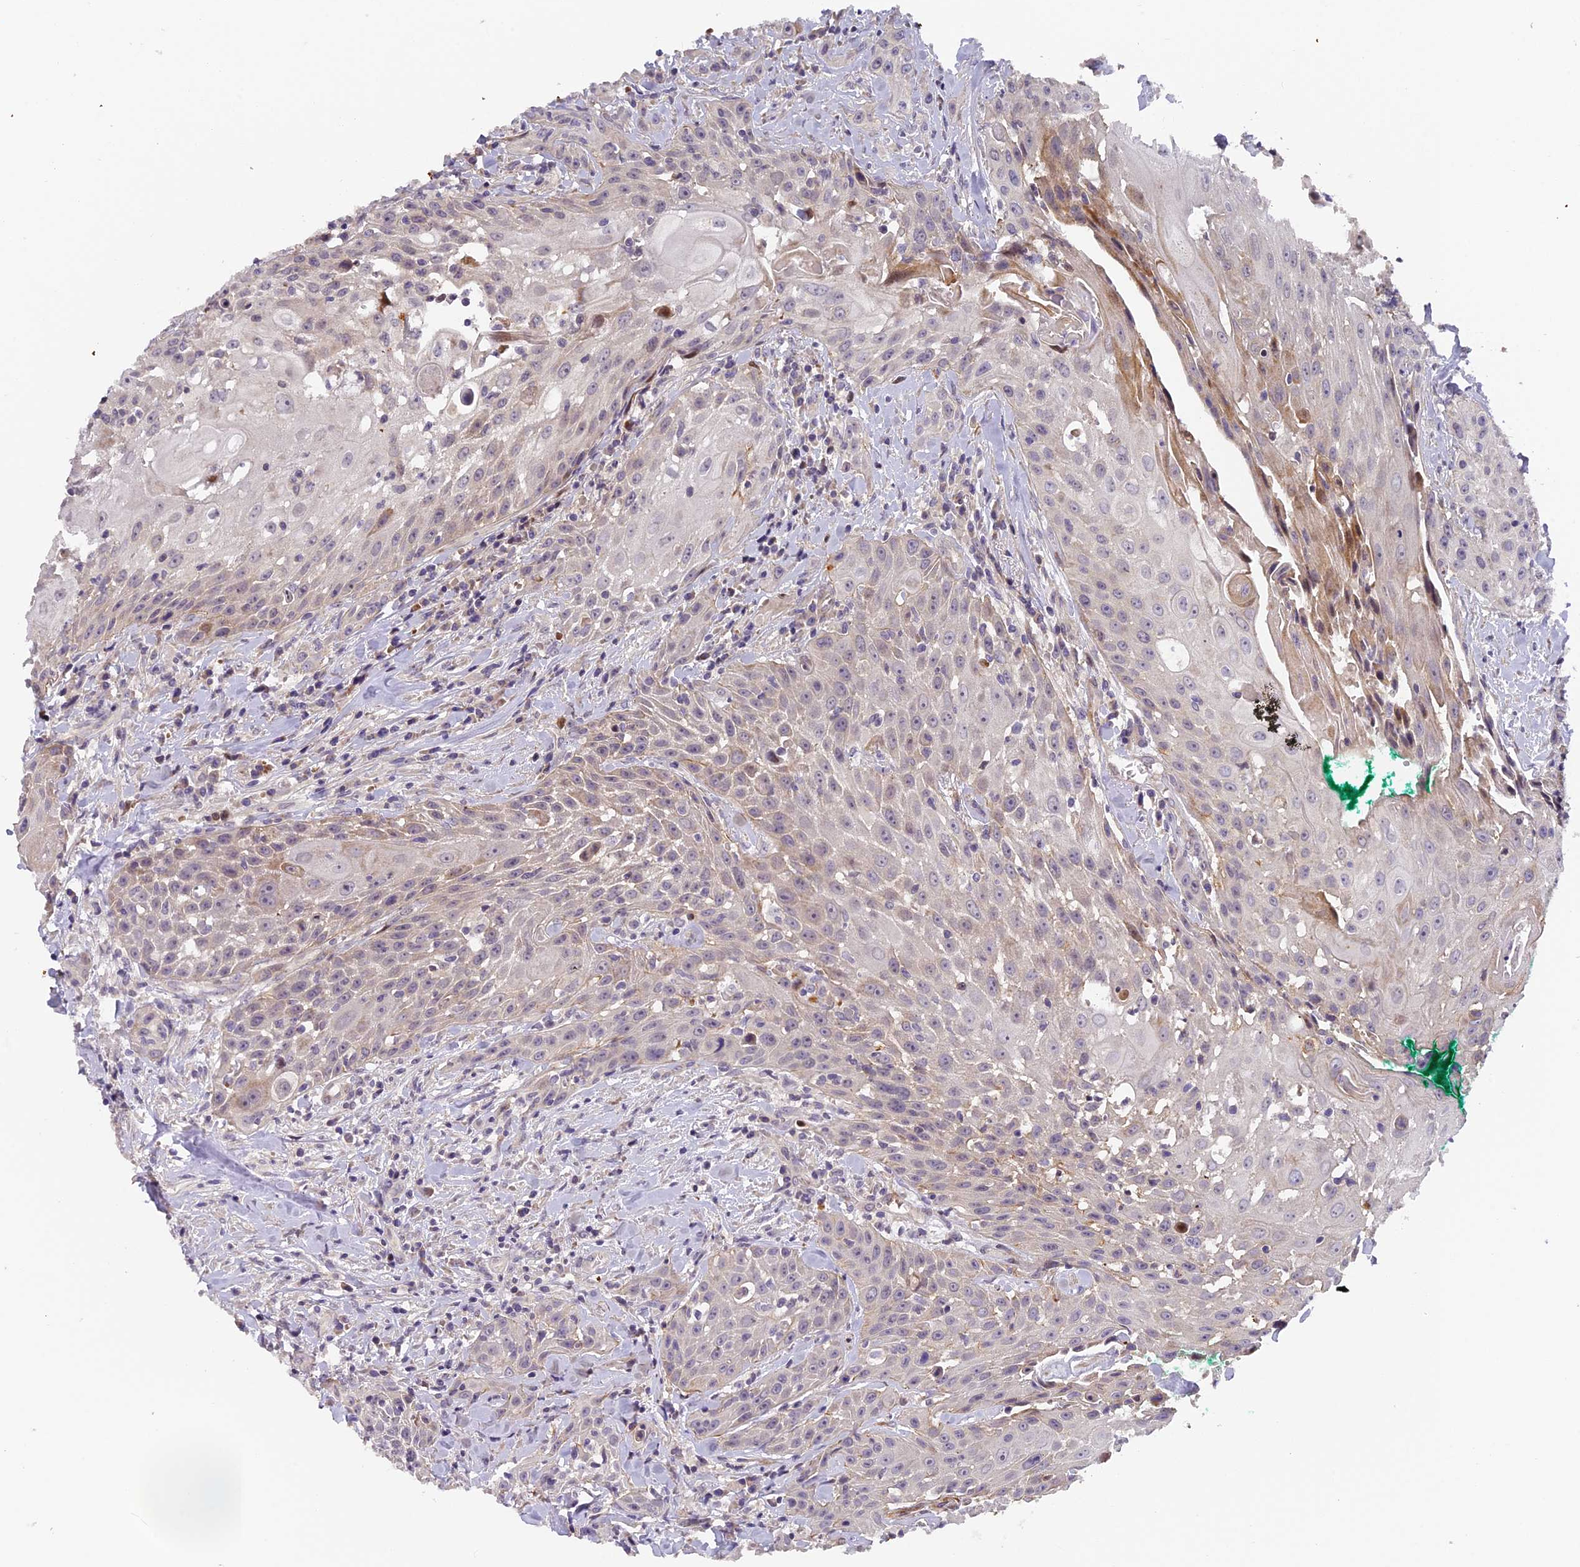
{"staining": {"intensity": "weak", "quantity": "<25%", "location": "cytoplasmic/membranous"}, "tissue": "head and neck cancer", "cell_type": "Tumor cells", "image_type": "cancer", "snomed": [{"axis": "morphology", "description": "Squamous cell carcinoma, NOS"}, {"axis": "topography", "description": "Oral tissue"}, {"axis": "topography", "description": "Head-Neck"}], "caption": "Tumor cells are negative for brown protein staining in squamous cell carcinoma (head and neck).", "gene": "RAB28", "patient": {"sex": "female", "age": 82}}